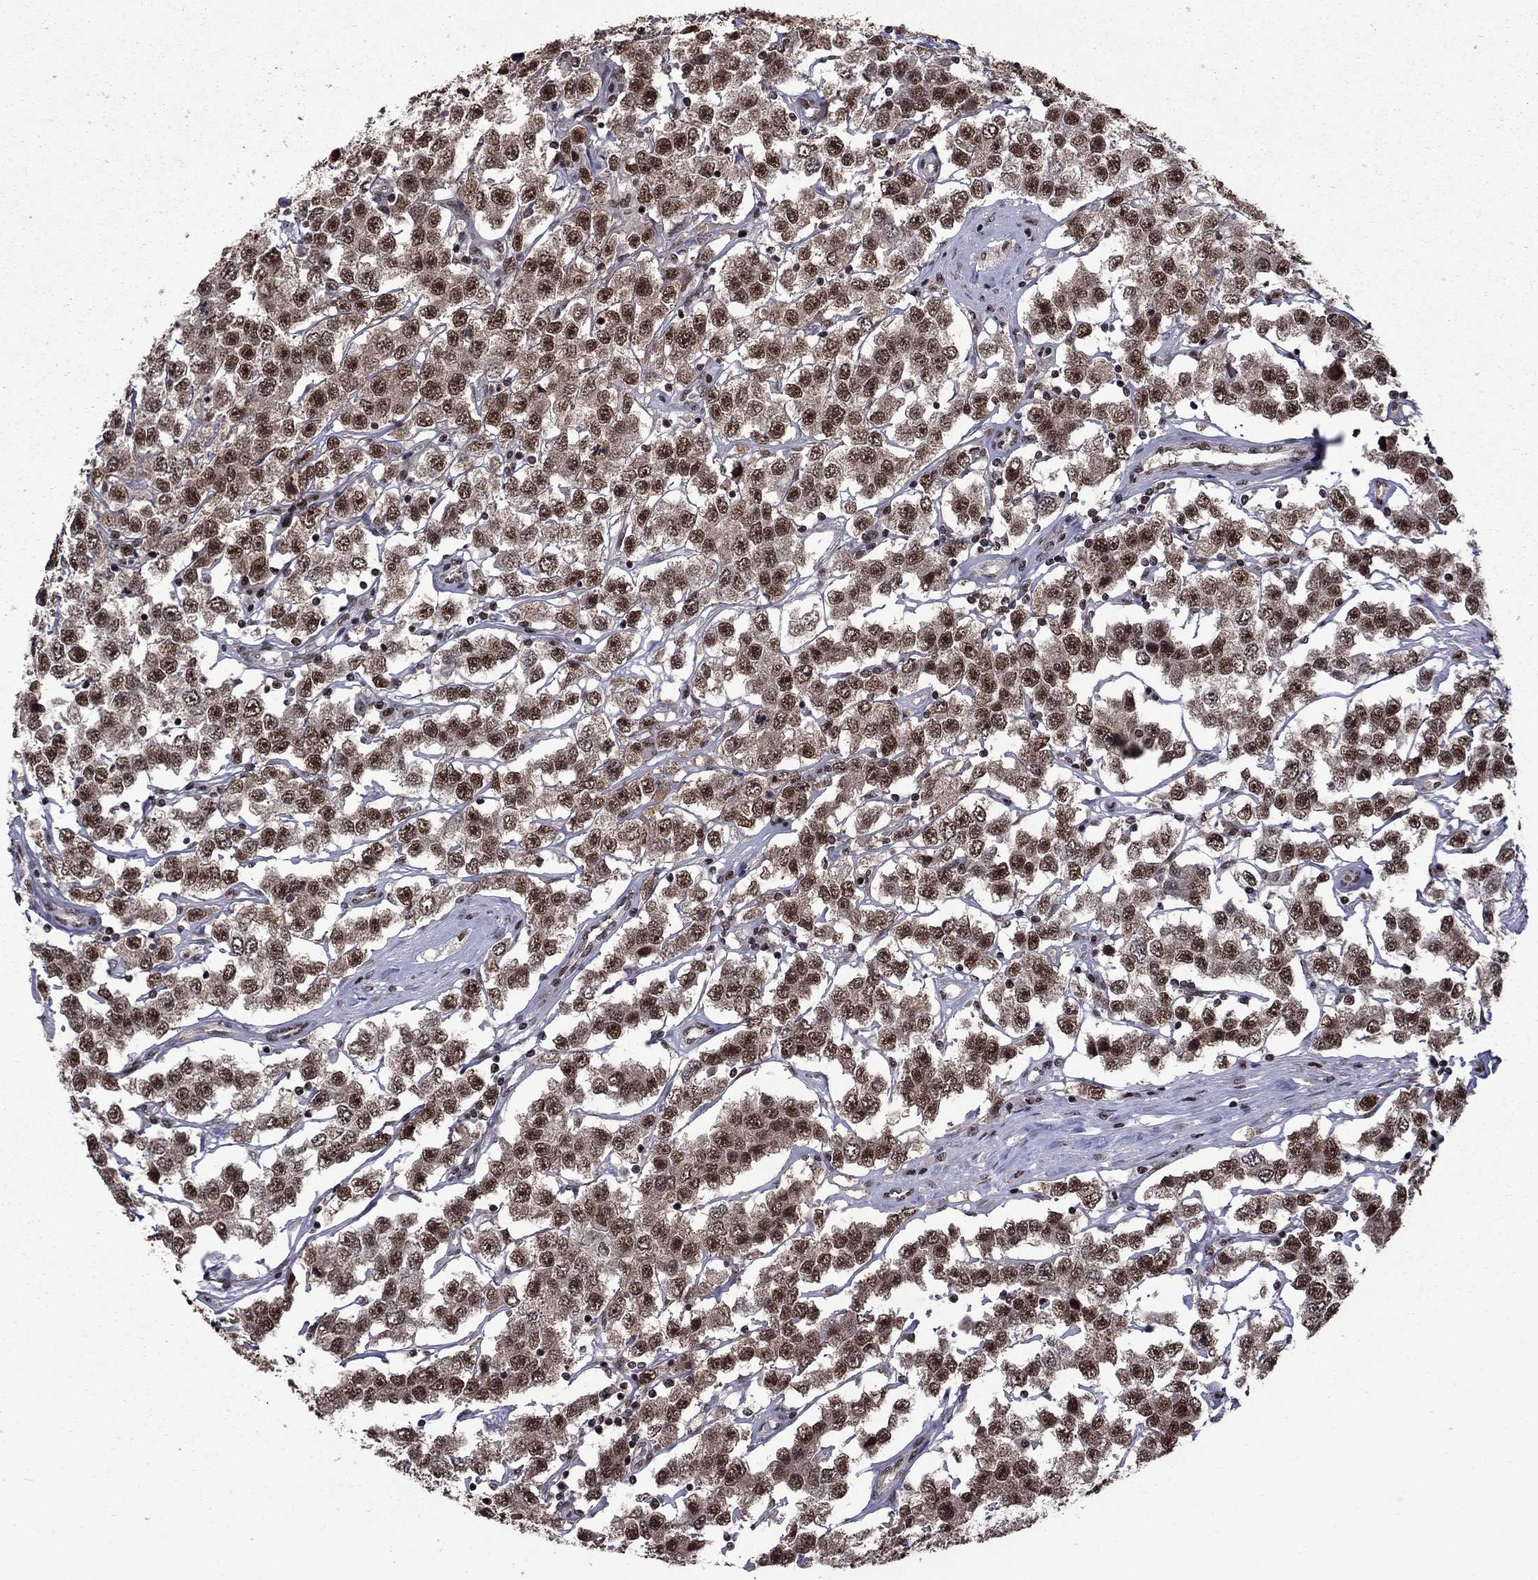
{"staining": {"intensity": "strong", "quantity": ">75%", "location": "nuclear"}, "tissue": "testis cancer", "cell_type": "Tumor cells", "image_type": "cancer", "snomed": [{"axis": "morphology", "description": "Seminoma, NOS"}, {"axis": "topography", "description": "Testis"}], "caption": "A photomicrograph of testis seminoma stained for a protein demonstrates strong nuclear brown staining in tumor cells. The staining was performed using DAB (3,3'-diaminobenzidine), with brown indicating positive protein expression. Nuclei are stained blue with hematoxylin.", "gene": "MED25", "patient": {"sex": "male", "age": 52}}